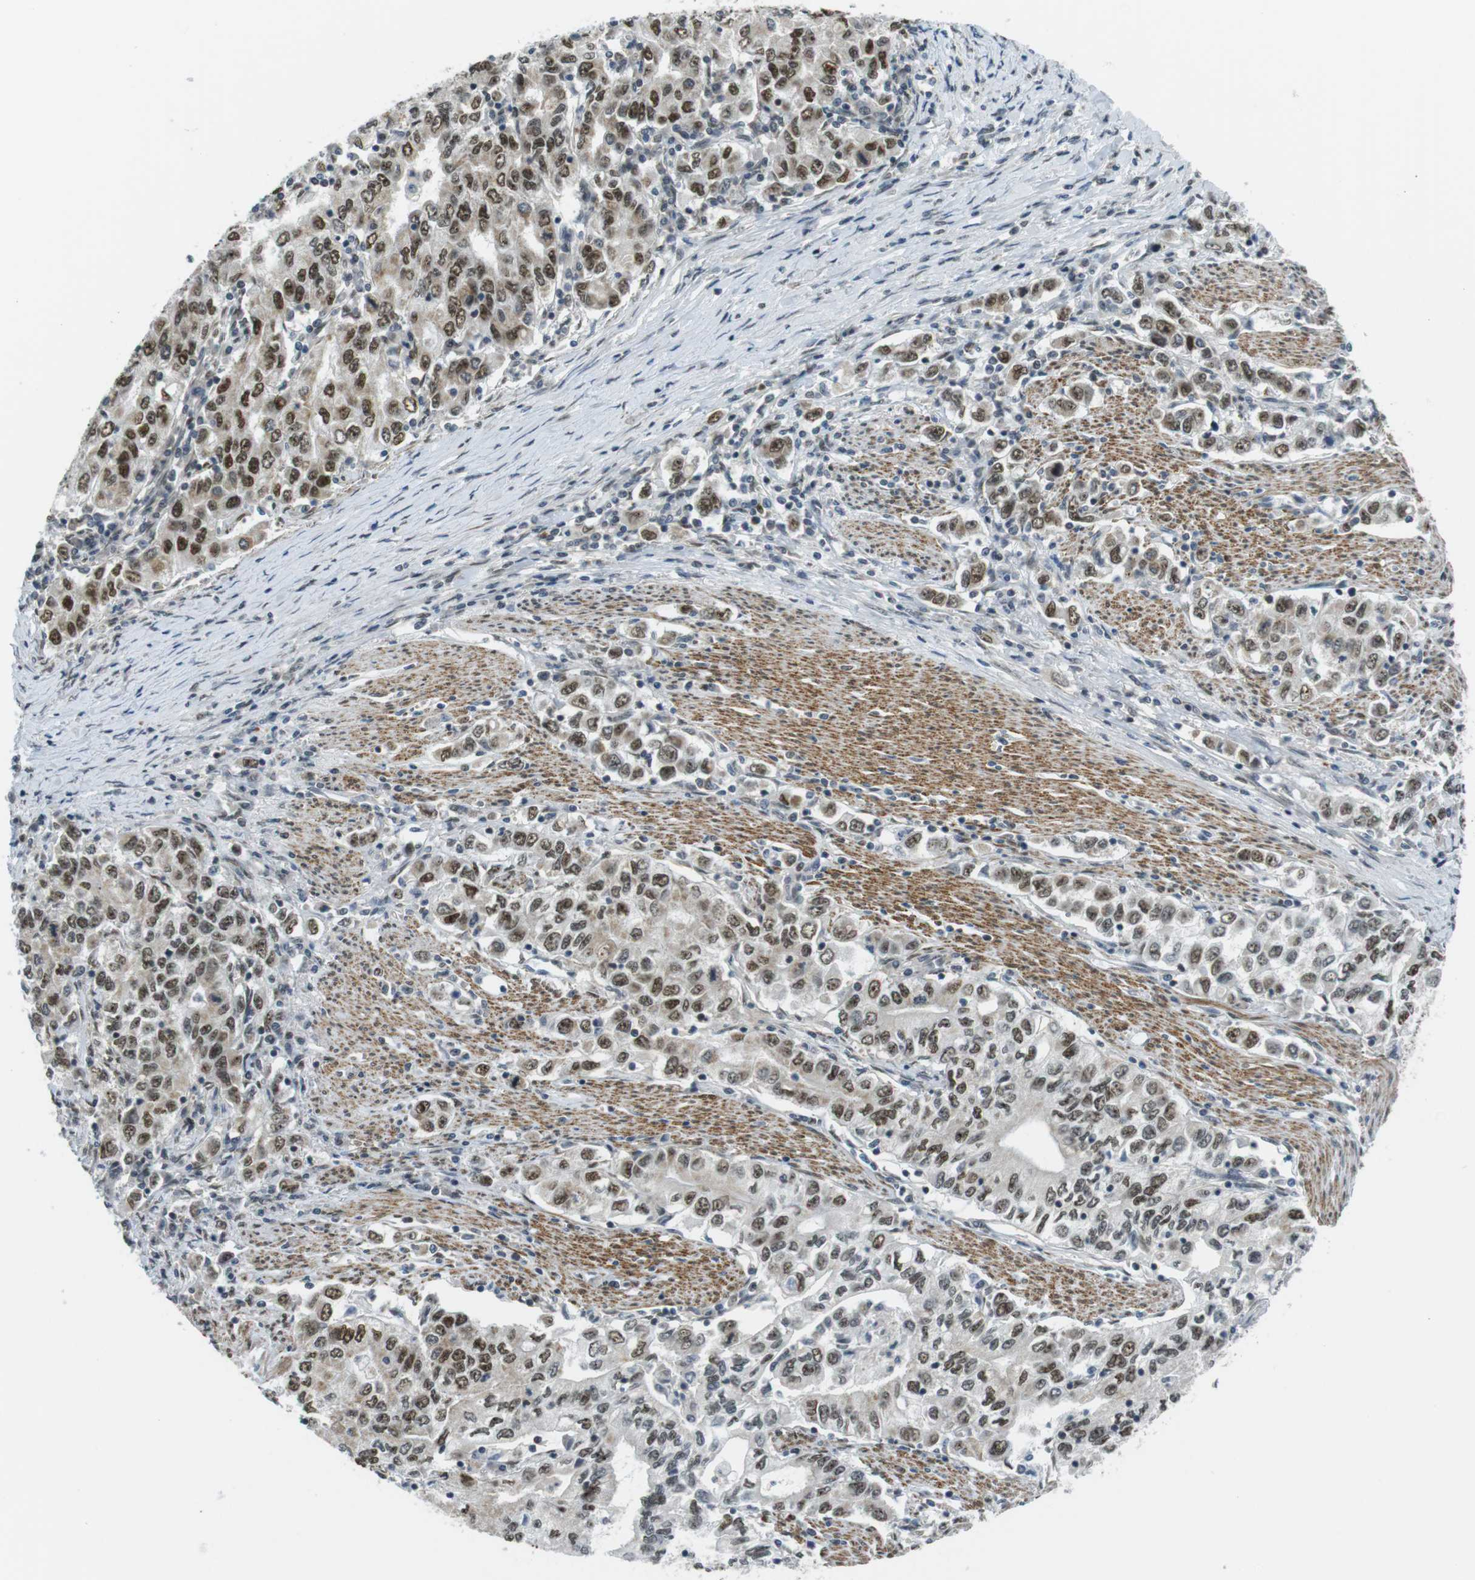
{"staining": {"intensity": "moderate", "quantity": ">75%", "location": "nuclear"}, "tissue": "stomach cancer", "cell_type": "Tumor cells", "image_type": "cancer", "snomed": [{"axis": "morphology", "description": "Adenocarcinoma, NOS"}, {"axis": "topography", "description": "Stomach, lower"}], "caption": "Brown immunohistochemical staining in human stomach cancer reveals moderate nuclear positivity in about >75% of tumor cells.", "gene": "USP7", "patient": {"sex": "female", "age": 72}}